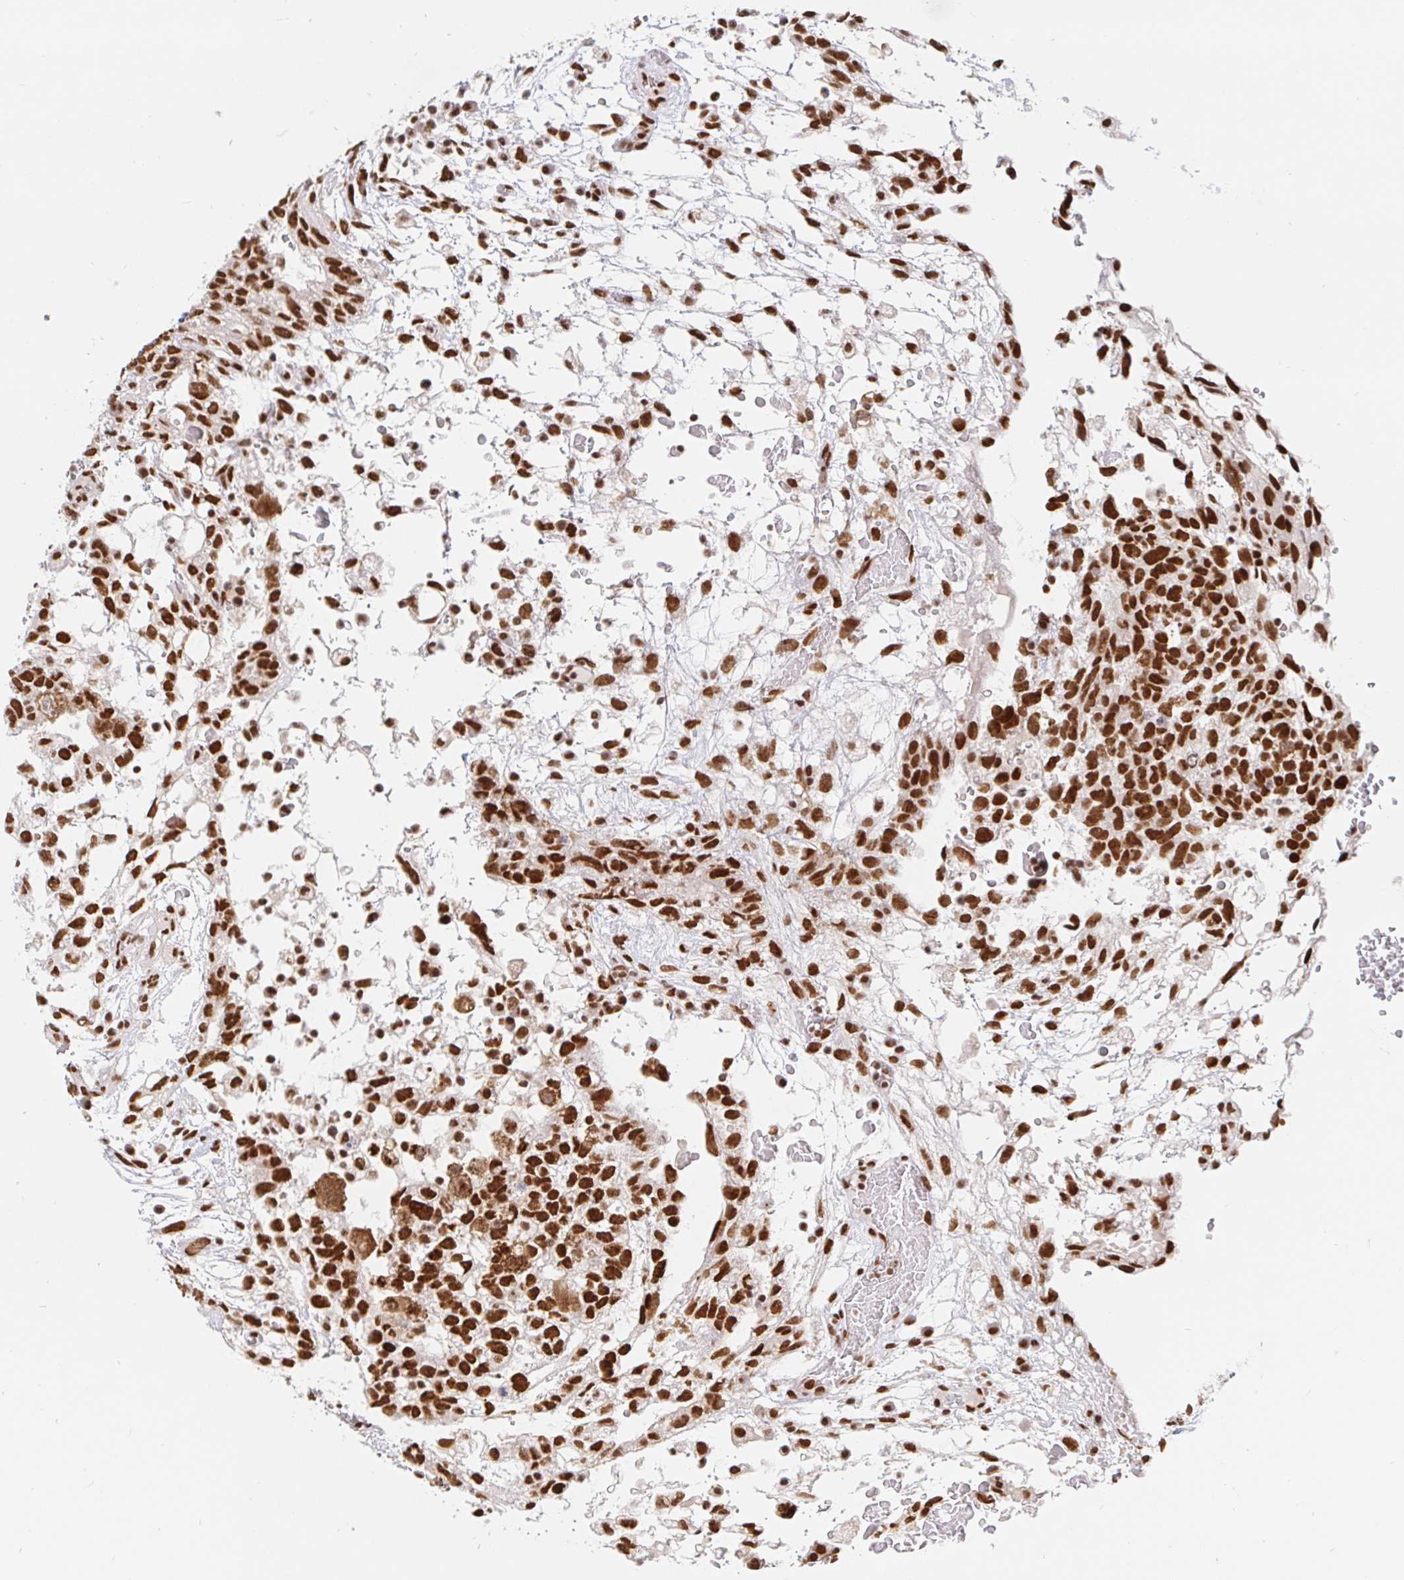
{"staining": {"intensity": "strong", "quantity": ">75%", "location": "nuclear"}, "tissue": "testis cancer", "cell_type": "Tumor cells", "image_type": "cancer", "snomed": [{"axis": "morphology", "description": "Normal tissue, NOS"}, {"axis": "morphology", "description": "Carcinoma, Embryonal, NOS"}, {"axis": "topography", "description": "Testis"}], "caption": "Protein analysis of testis cancer (embryonal carcinoma) tissue shows strong nuclear expression in approximately >75% of tumor cells.", "gene": "RBMX", "patient": {"sex": "male", "age": 32}}